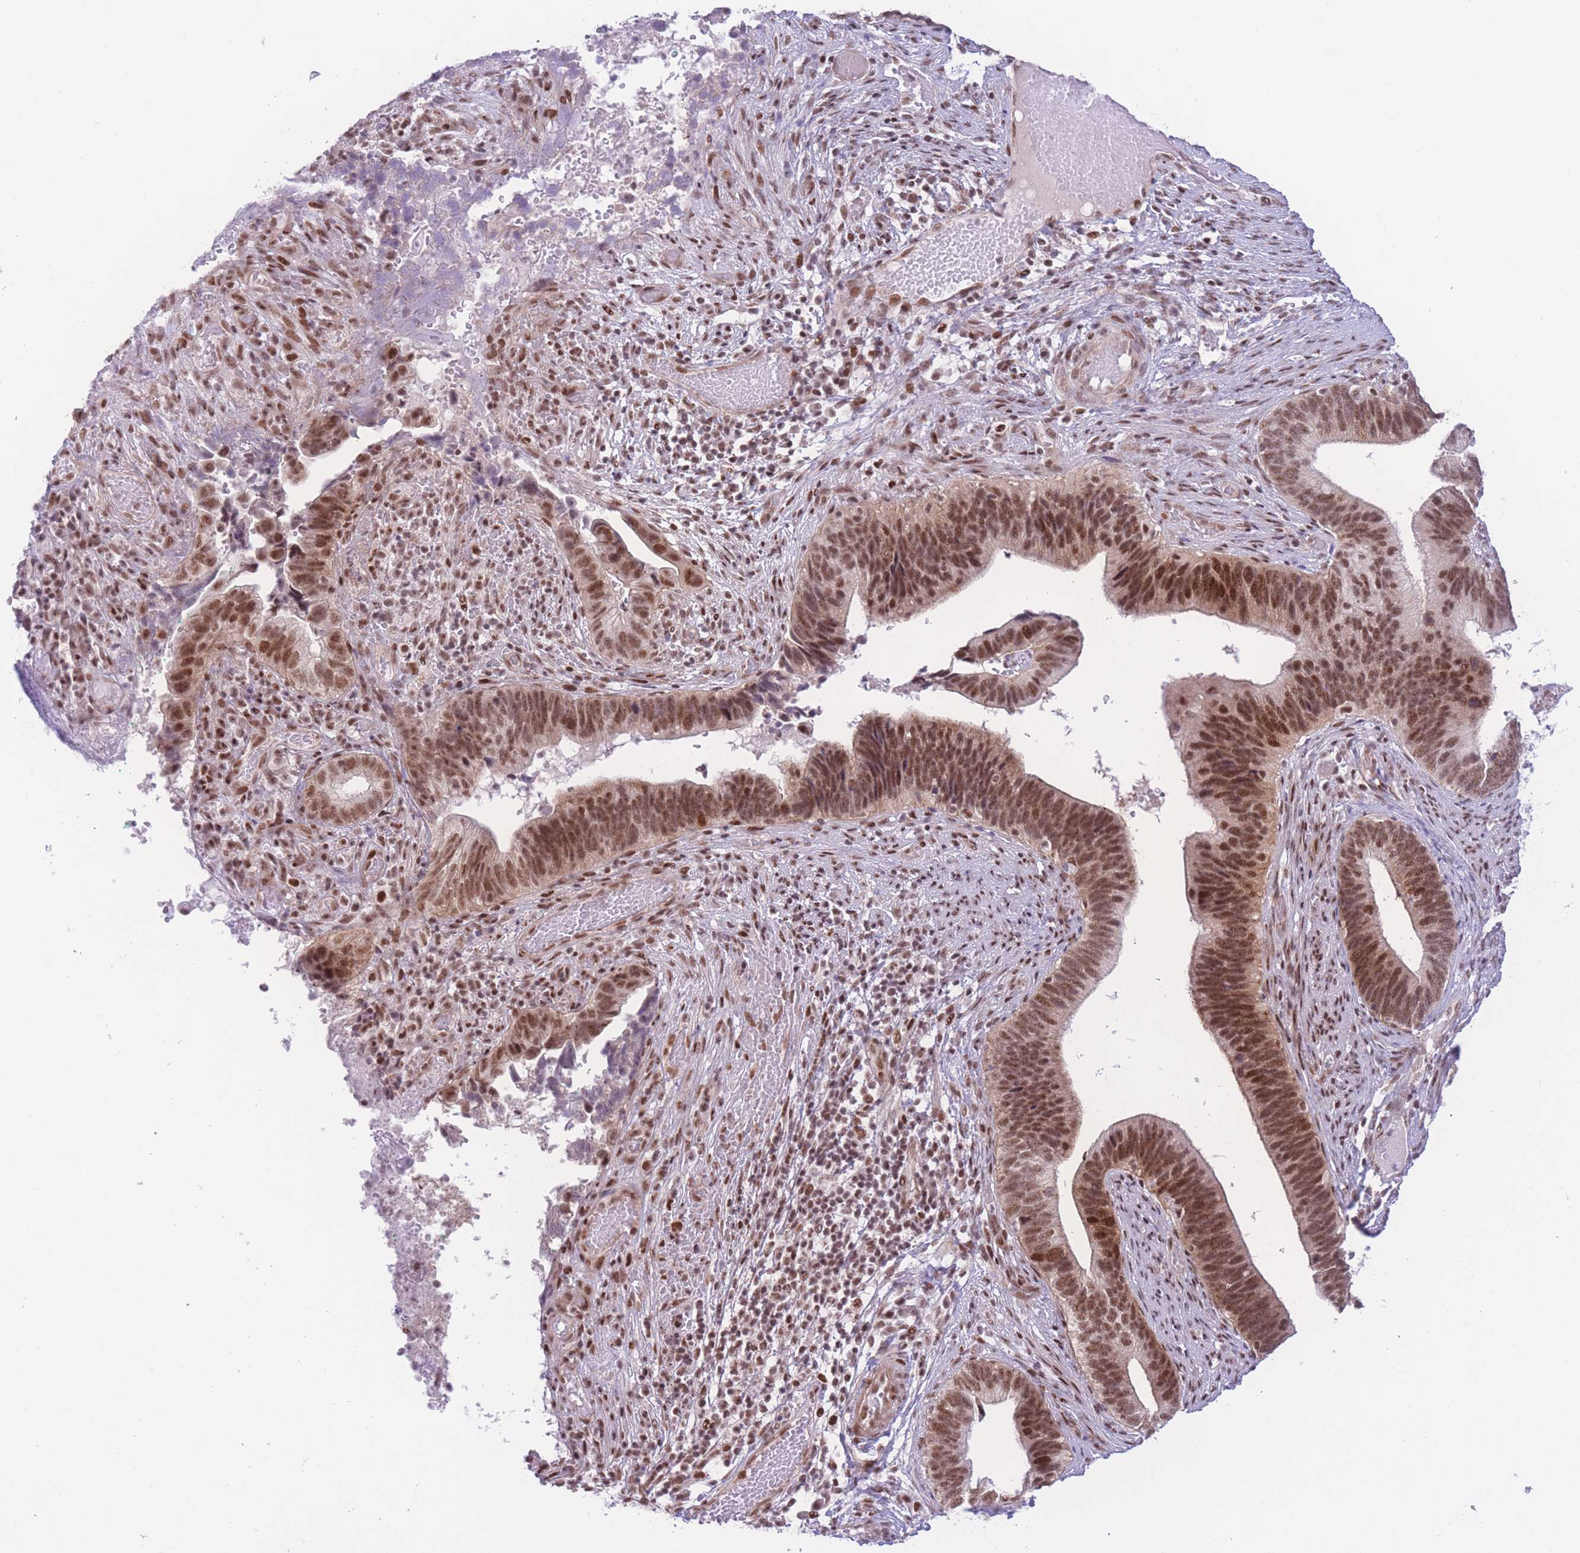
{"staining": {"intensity": "strong", "quantity": ">75%", "location": "nuclear"}, "tissue": "cervical cancer", "cell_type": "Tumor cells", "image_type": "cancer", "snomed": [{"axis": "morphology", "description": "Adenocarcinoma, NOS"}, {"axis": "topography", "description": "Cervix"}], "caption": "Immunohistochemical staining of adenocarcinoma (cervical) demonstrates strong nuclear protein staining in approximately >75% of tumor cells. The protein is shown in brown color, while the nuclei are stained blue.", "gene": "PCIF1", "patient": {"sex": "female", "age": 42}}